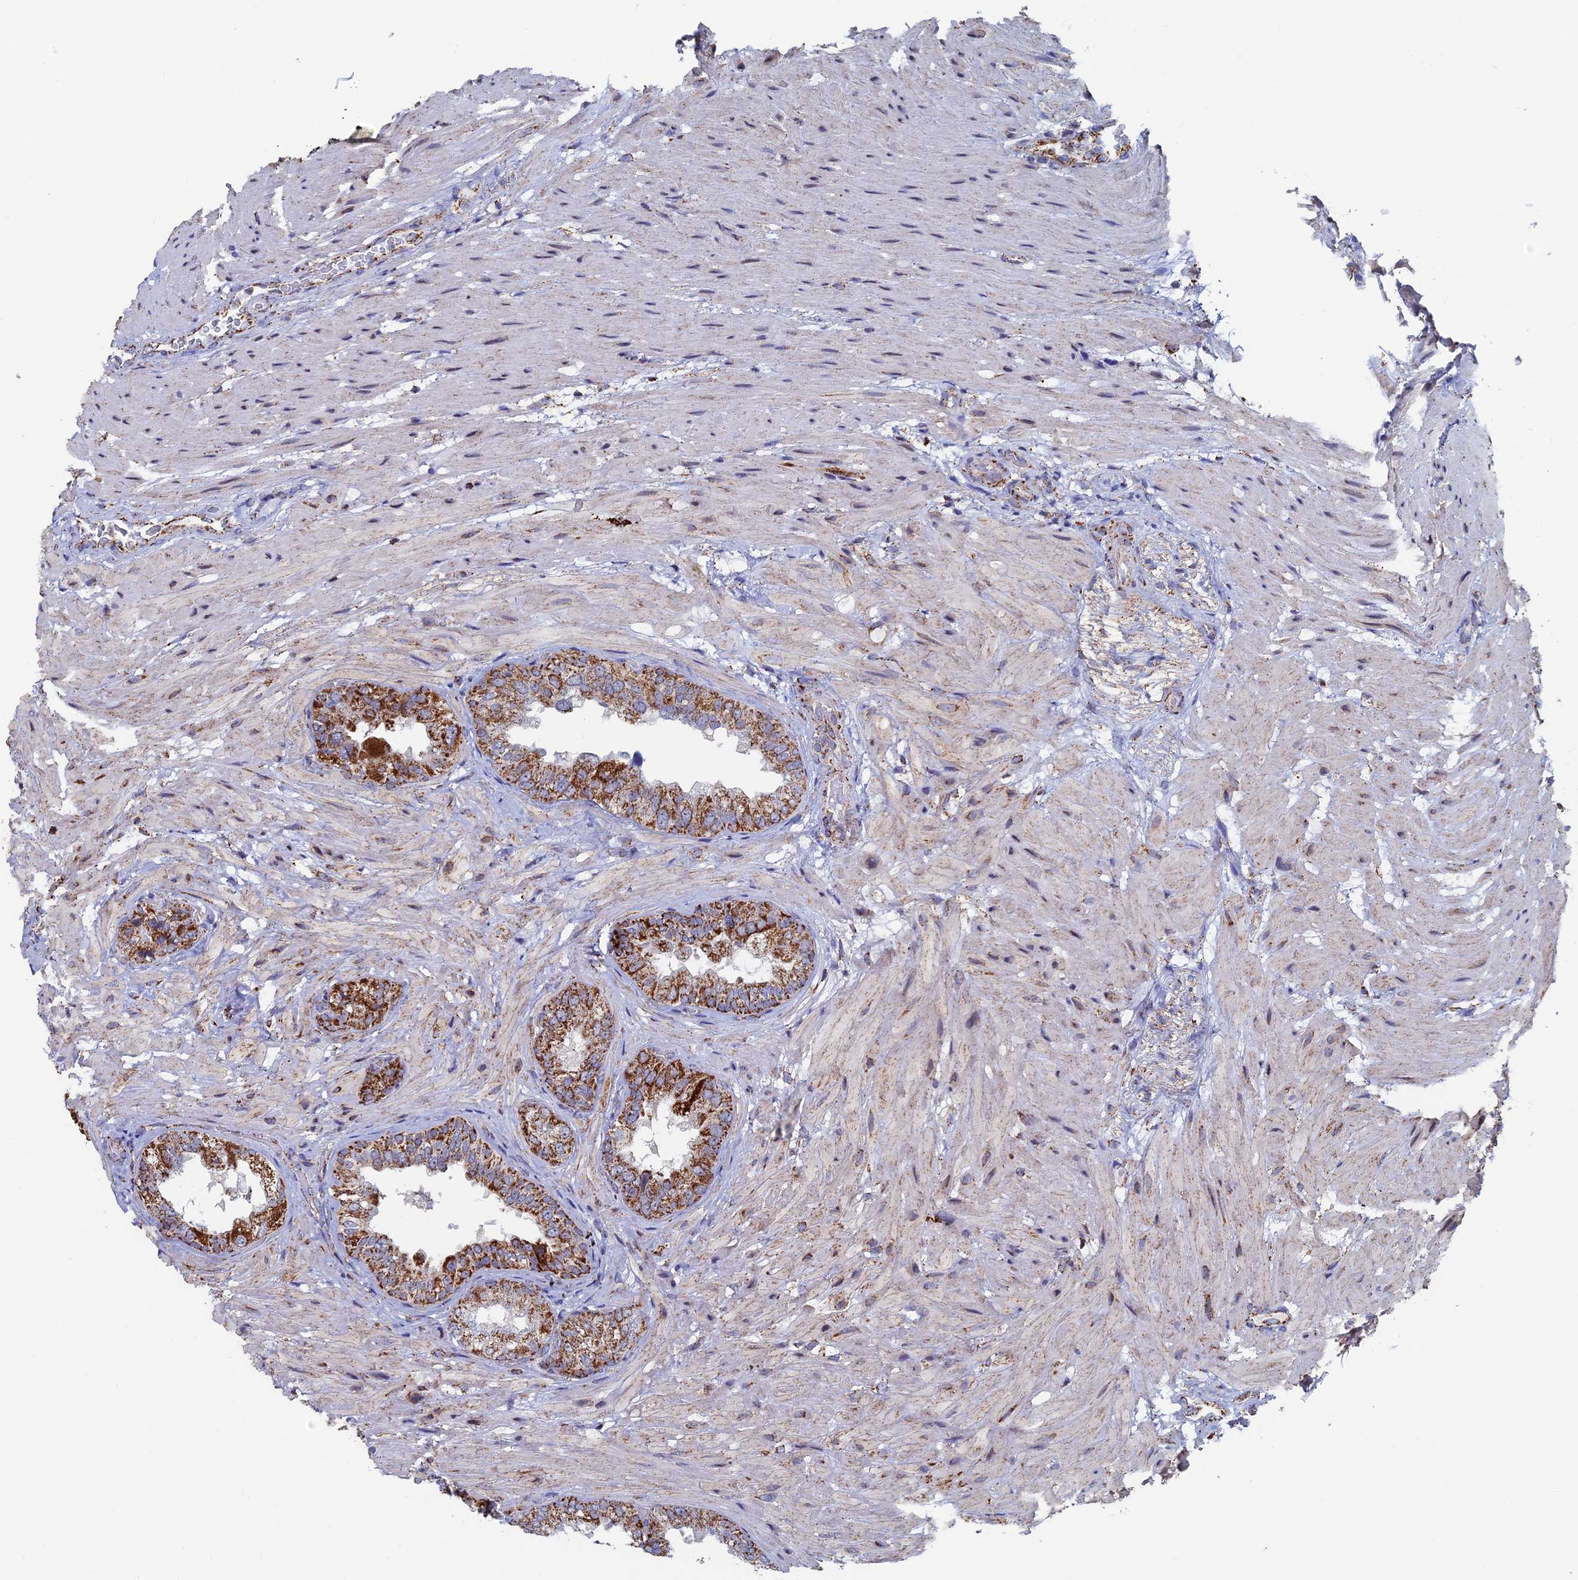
{"staining": {"intensity": "strong", "quantity": ">75%", "location": "cytoplasmic/membranous"}, "tissue": "seminal vesicle", "cell_type": "Glandular cells", "image_type": "normal", "snomed": [{"axis": "morphology", "description": "Normal tissue, NOS"}, {"axis": "topography", "description": "Seminal veicle"}, {"axis": "topography", "description": "Peripheral nerve tissue"}], "caption": "Seminal vesicle stained for a protein (brown) demonstrates strong cytoplasmic/membranous positive expression in about >75% of glandular cells.", "gene": "SEC24D", "patient": {"sex": "male", "age": 63}}